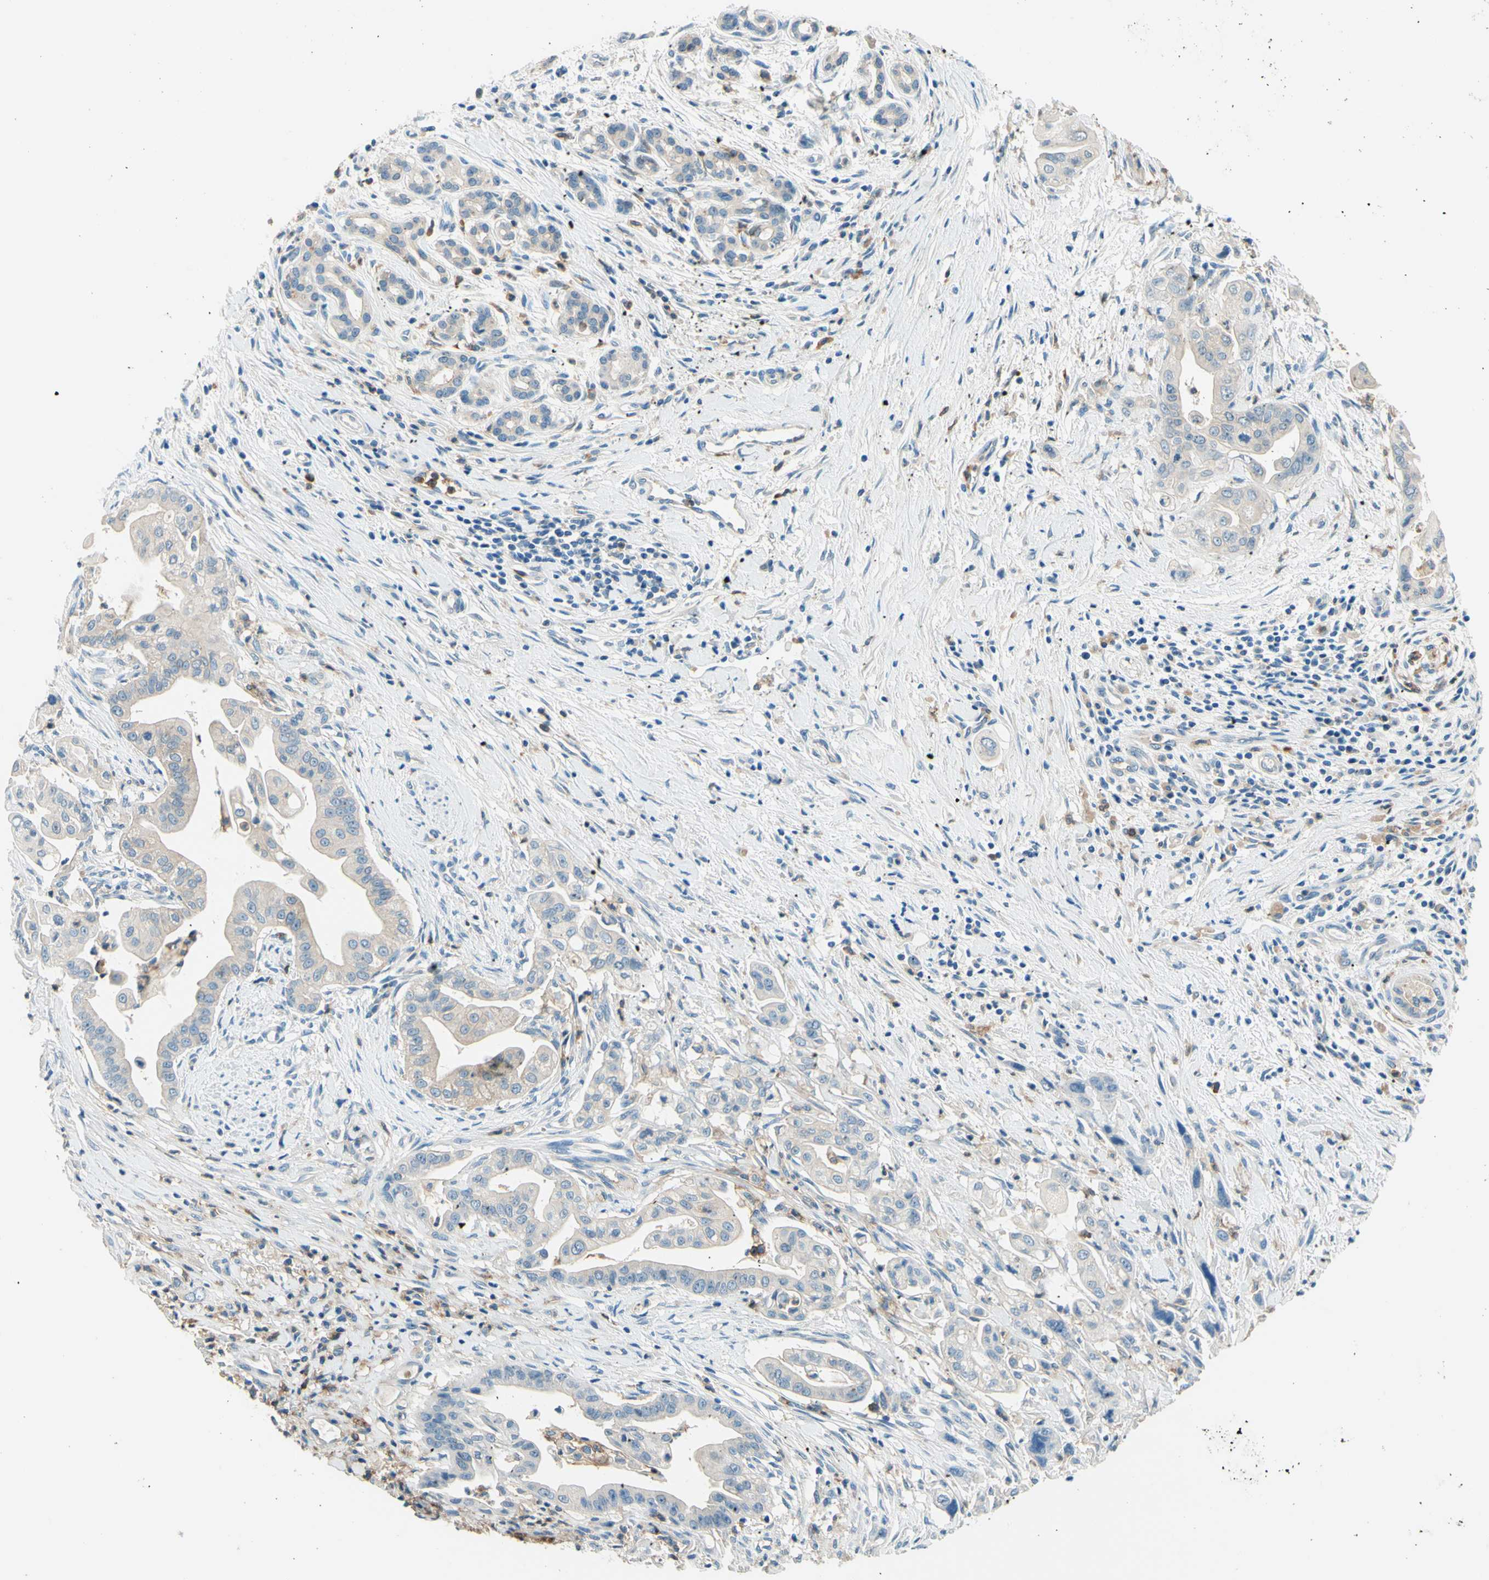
{"staining": {"intensity": "weak", "quantity": "<25%", "location": "cytoplasmic/membranous"}, "tissue": "pancreatic cancer", "cell_type": "Tumor cells", "image_type": "cancer", "snomed": [{"axis": "morphology", "description": "Adenocarcinoma, NOS"}, {"axis": "topography", "description": "Pancreas"}], "caption": "Micrograph shows no protein expression in tumor cells of pancreatic cancer tissue. Nuclei are stained in blue.", "gene": "SIGLEC9", "patient": {"sex": "female", "age": 75}}